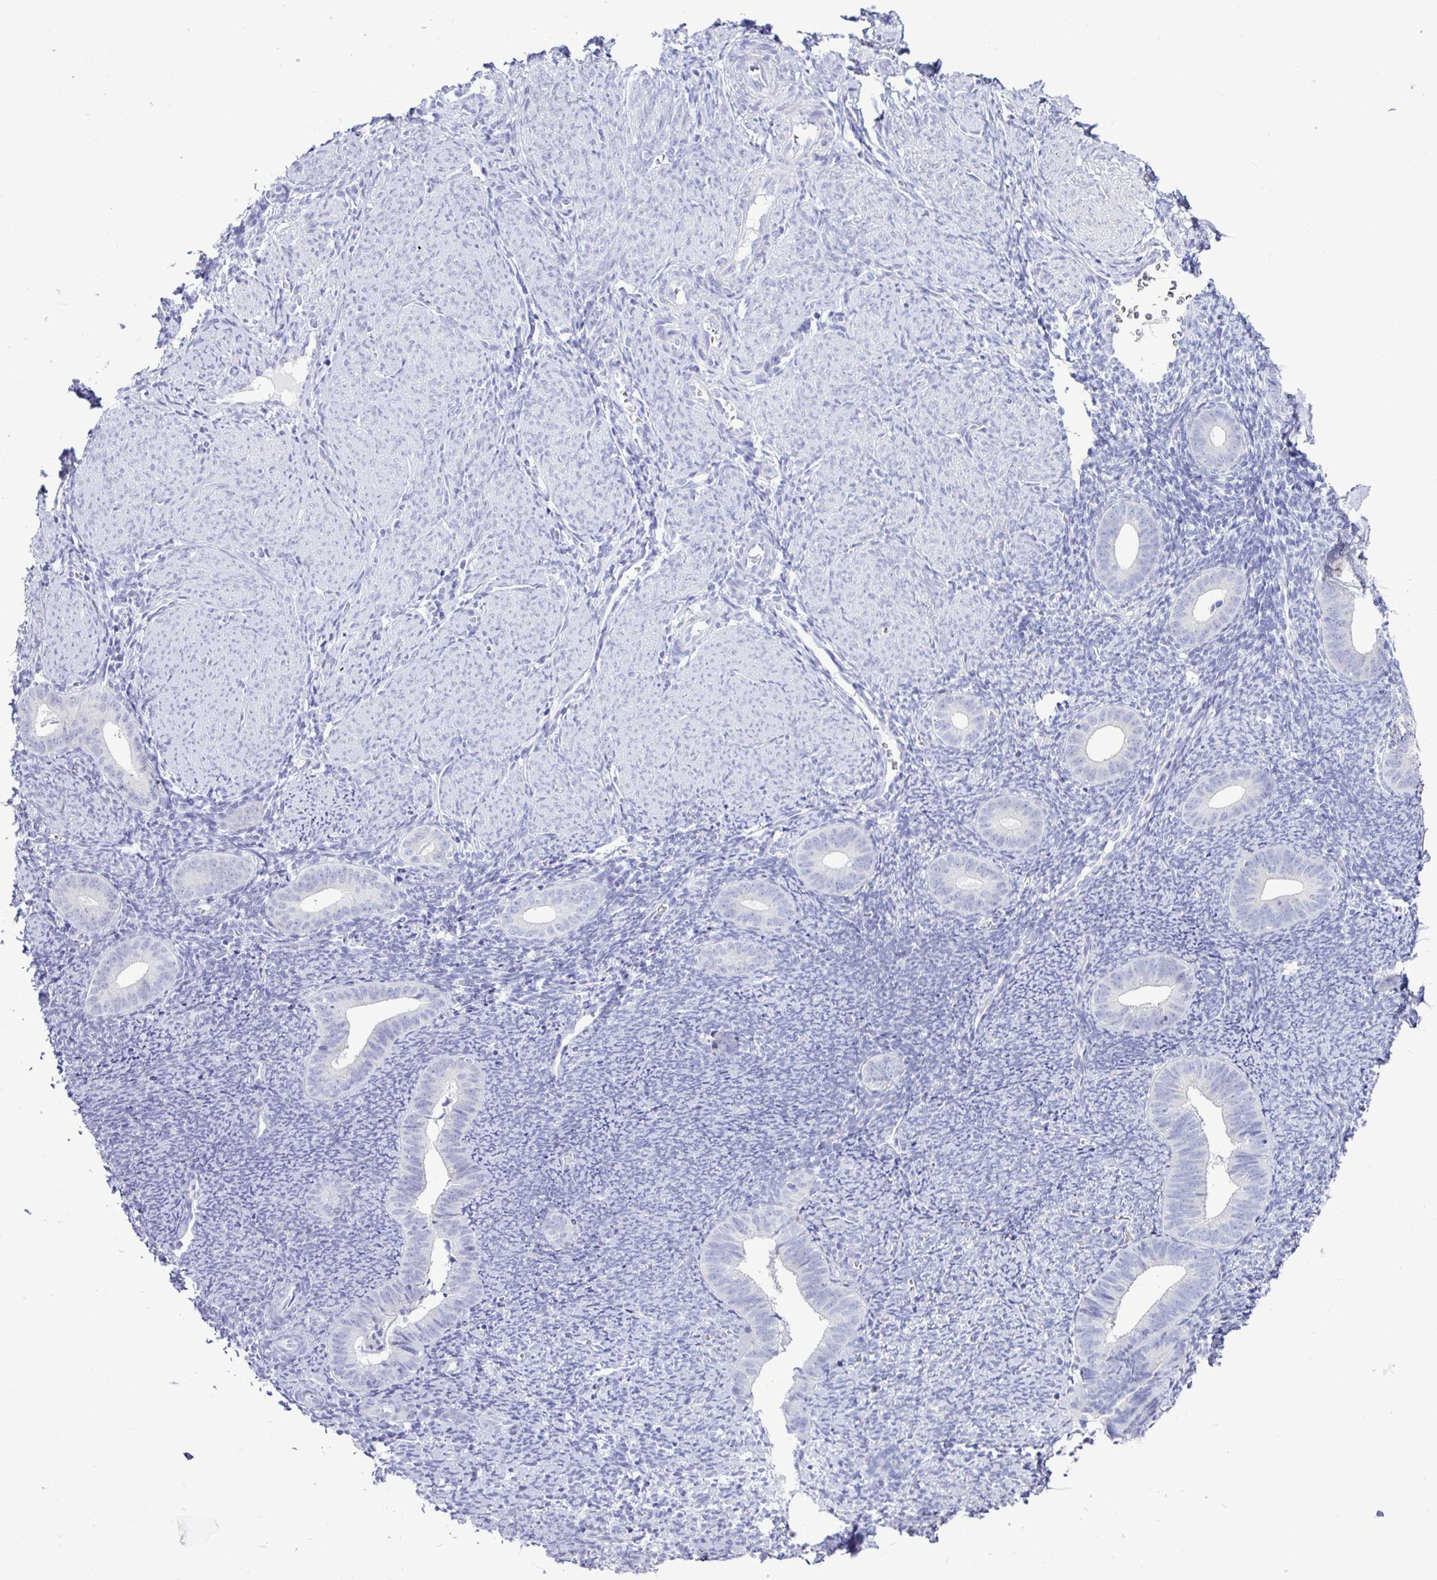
{"staining": {"intensity": "negative", "quantity": "none", "location": "none"}, "tissue": "endometrium", "cell_type": "Cells in endometrial stroma", "image_type": "normal", "snomed": [{"axis": "morphology", "description": "Normal tissue, NOS"}, {"axis": "topography", "description": "Endometrium"}], "caption": "Benign endometrium was stained to show a protein in brown. There is no significant staining in cells in endometrial stroma. The staining was performed using DAB (3,3'-diaminobenzidine) to visualize the protein expression in brown, while the nuclei were stained in blue with hematoxylin (Magnification: 20x).", "gene": "TFPI2", "patient": {"sex": "female", "age": 39}}